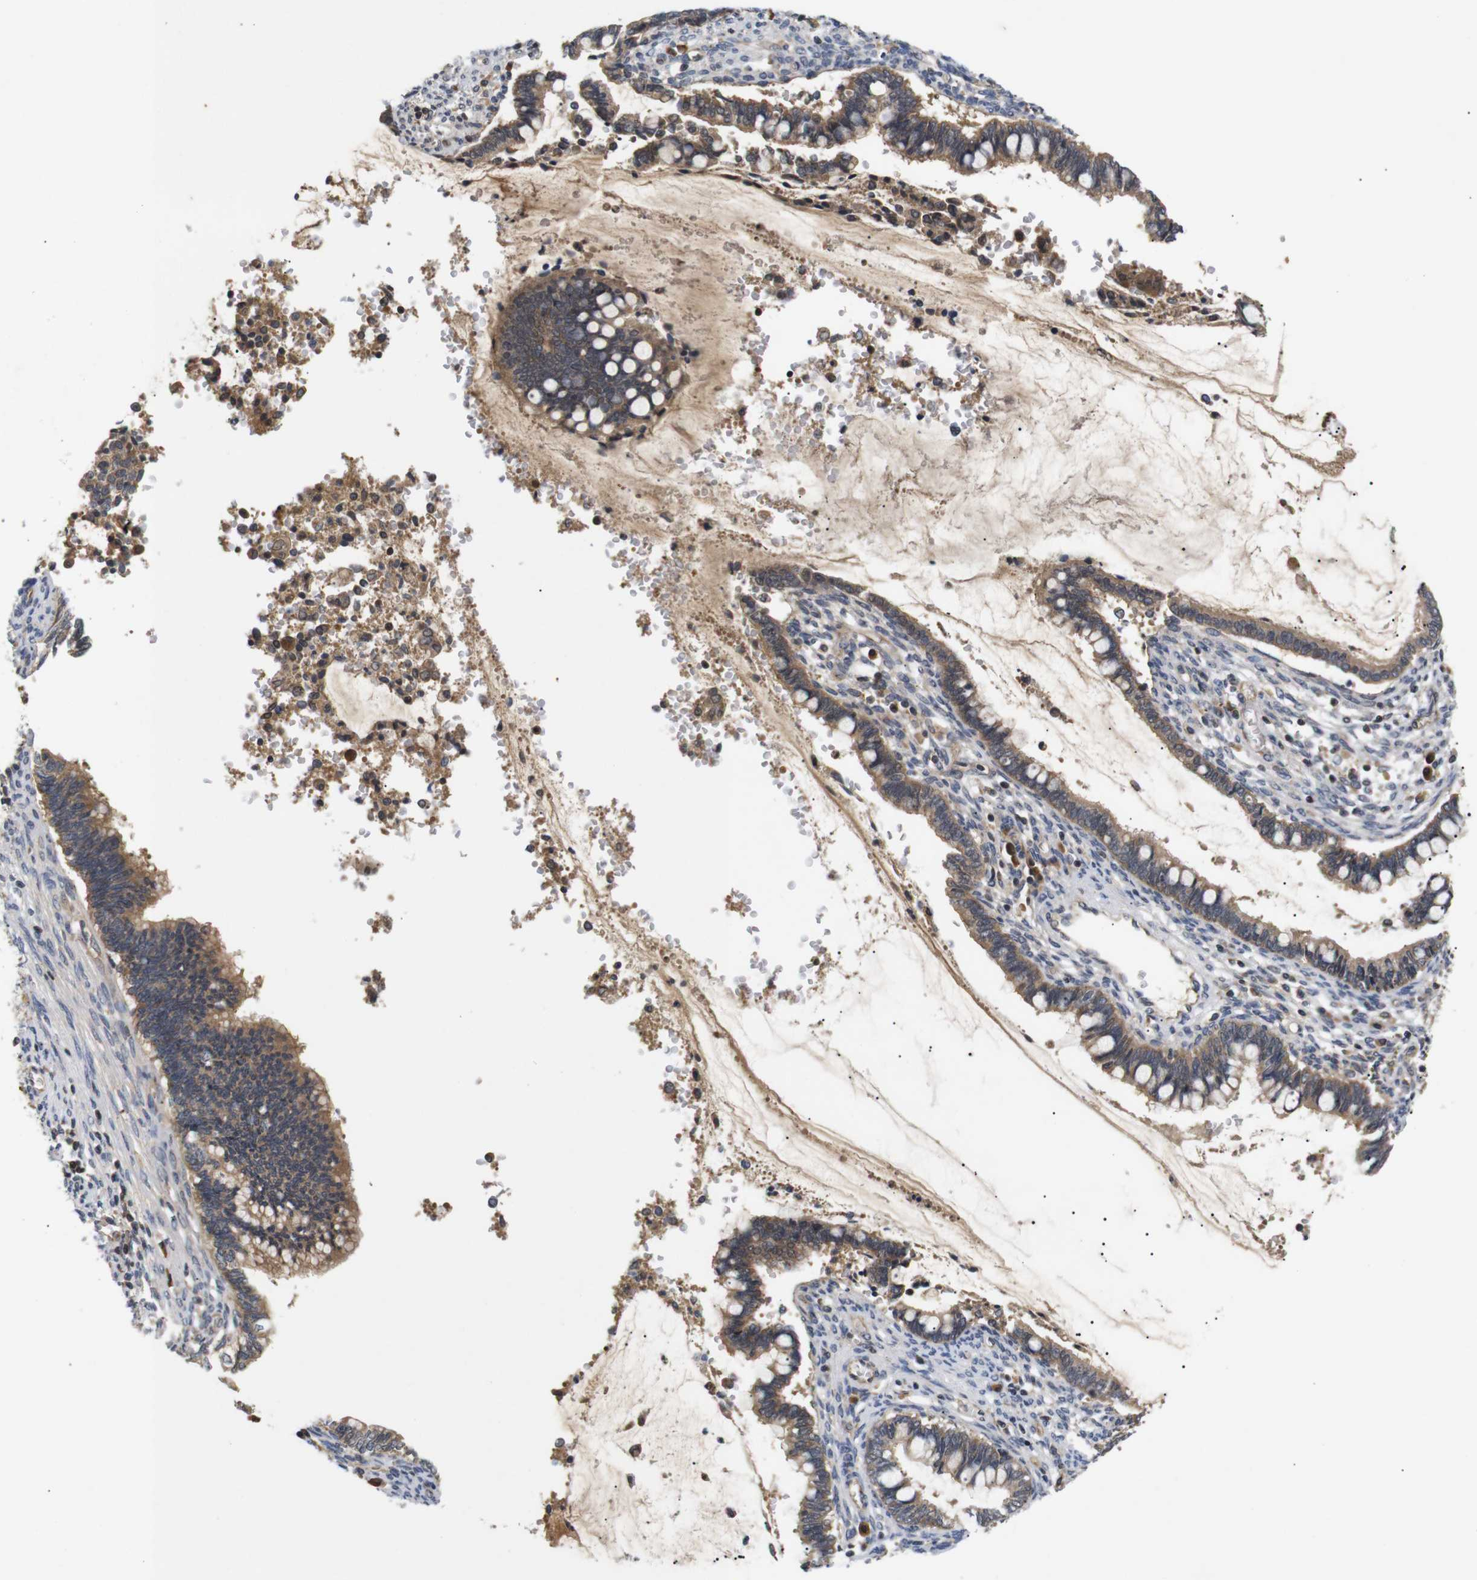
{"staining": {"intensity": "moderate", "quantity": ">75%", "location": "cytoplasmic/membranous"}, "tissue": "cervical cancer", "cell_type": "Tumor cells", "image_type": "cancer", "snomed": [{"axis": "morphology", "description": "Adenocarcinoma, NOS"}, {"axis": "topography", "description": "Cervix"}], "caption": "Brown immunohistochemical staining in human adenocarcinoma (cervical) shows moderate cytoplasmic/membranous expression in approximately >75% of tumor cells.", "gene": "RIPK1", "patient": {"sex": "female", "age": 44}}